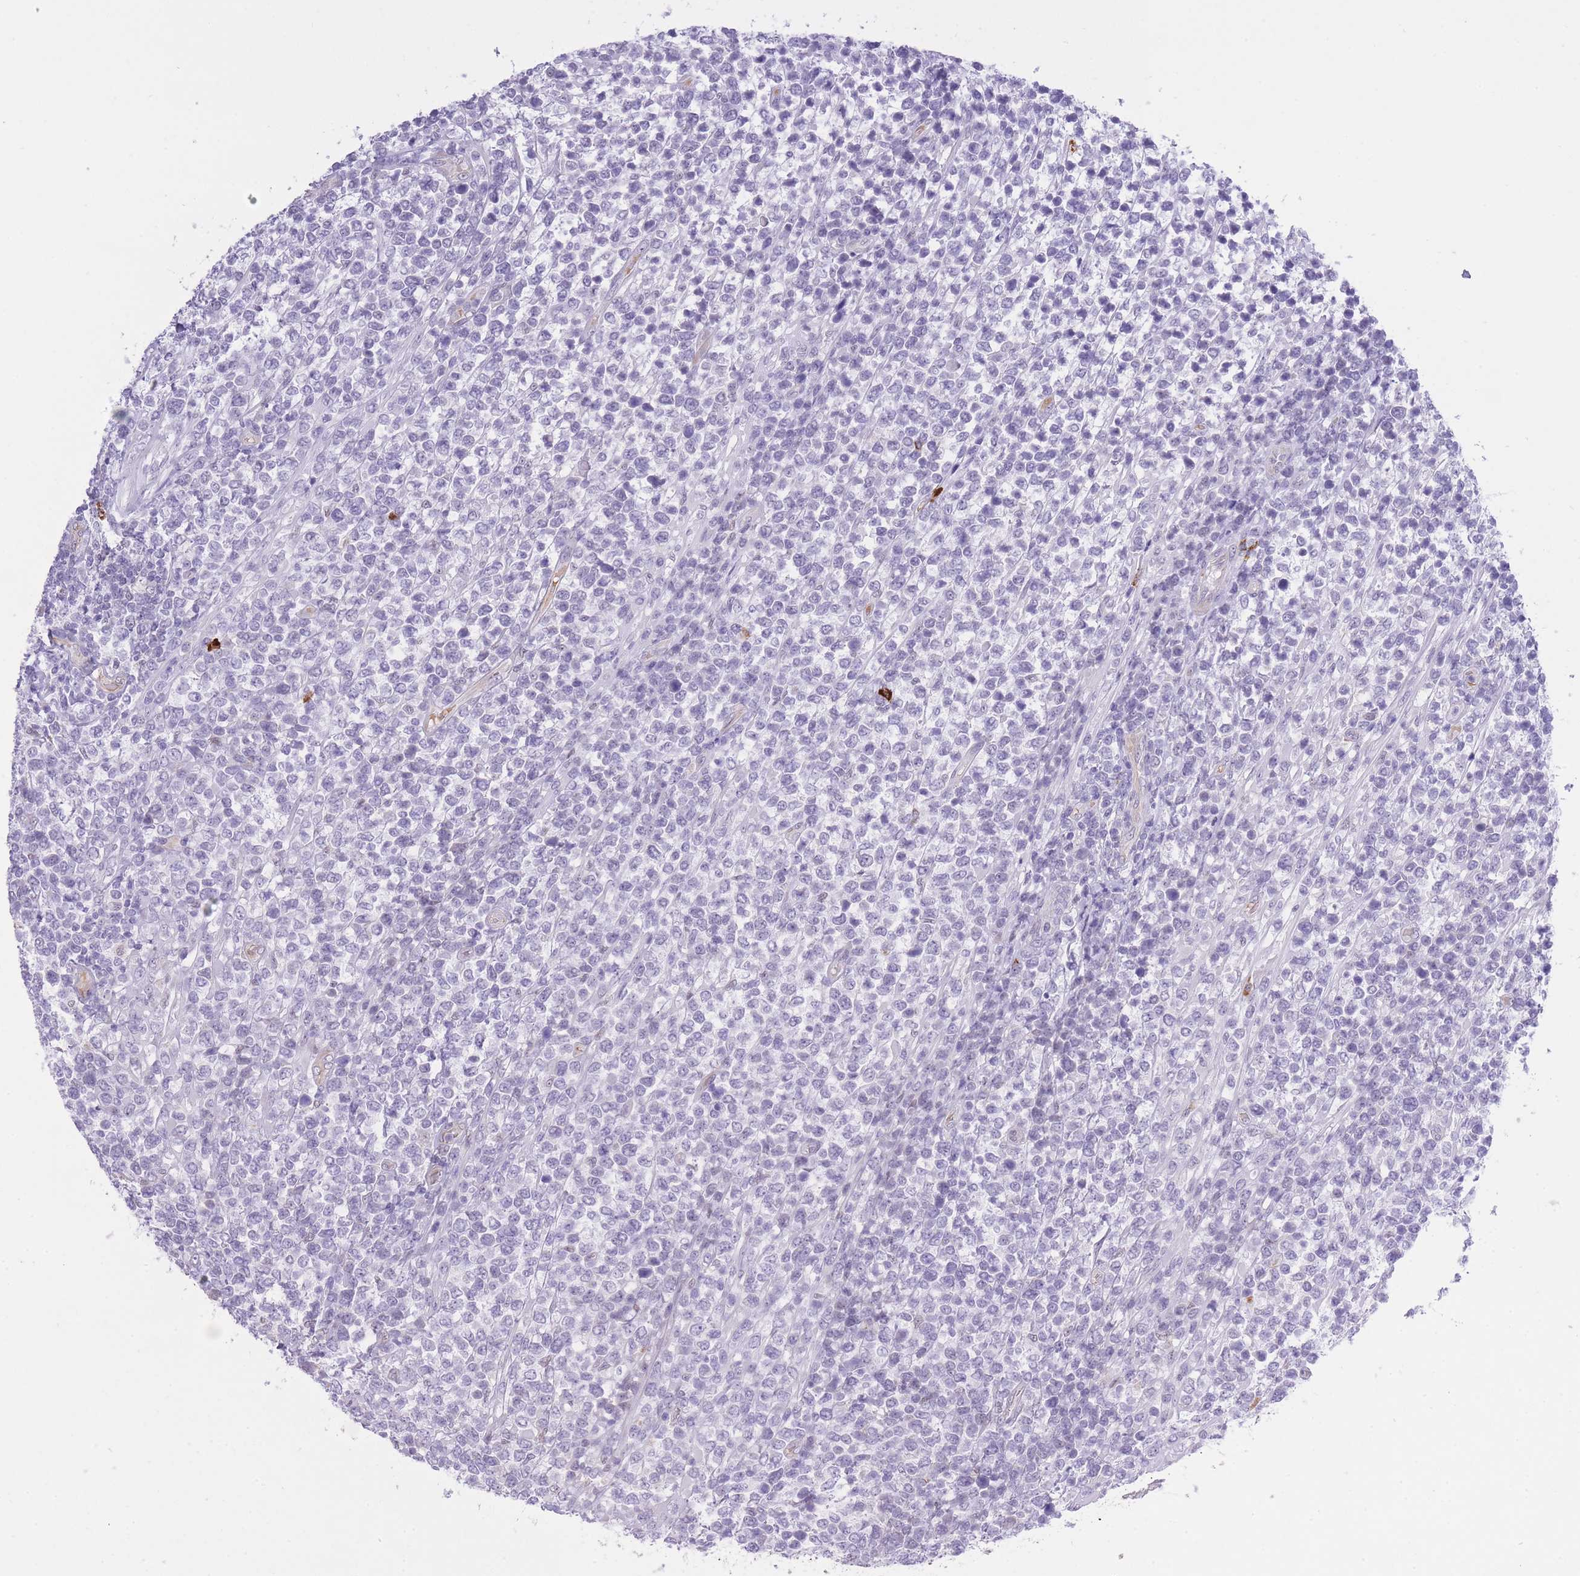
{"staining": {"intensity": "negative", "quantity": "none", "location": "none"}, "tissue": "lymphoma", "cell_type": "Tumor cells", "image_type": "cancer", "snomed": [{"axis": "morphology", "description": "Malignant lymphoma, non-Hodgkin's type, High grade"}, {"axis": "topography", "description": "Soft tissue"}], "caption": "A high-resolution micrograph shows immunohistochemistry (IHC) staining of malignant lymphoma, non-Hodgkin's type (high-grade), which shows no significant positivity in tumor cells. (DAB IHC with hematoxylin counter stain).", "gene": "MEIOSIN", "patient": {"sex": "female", "age": 56}}